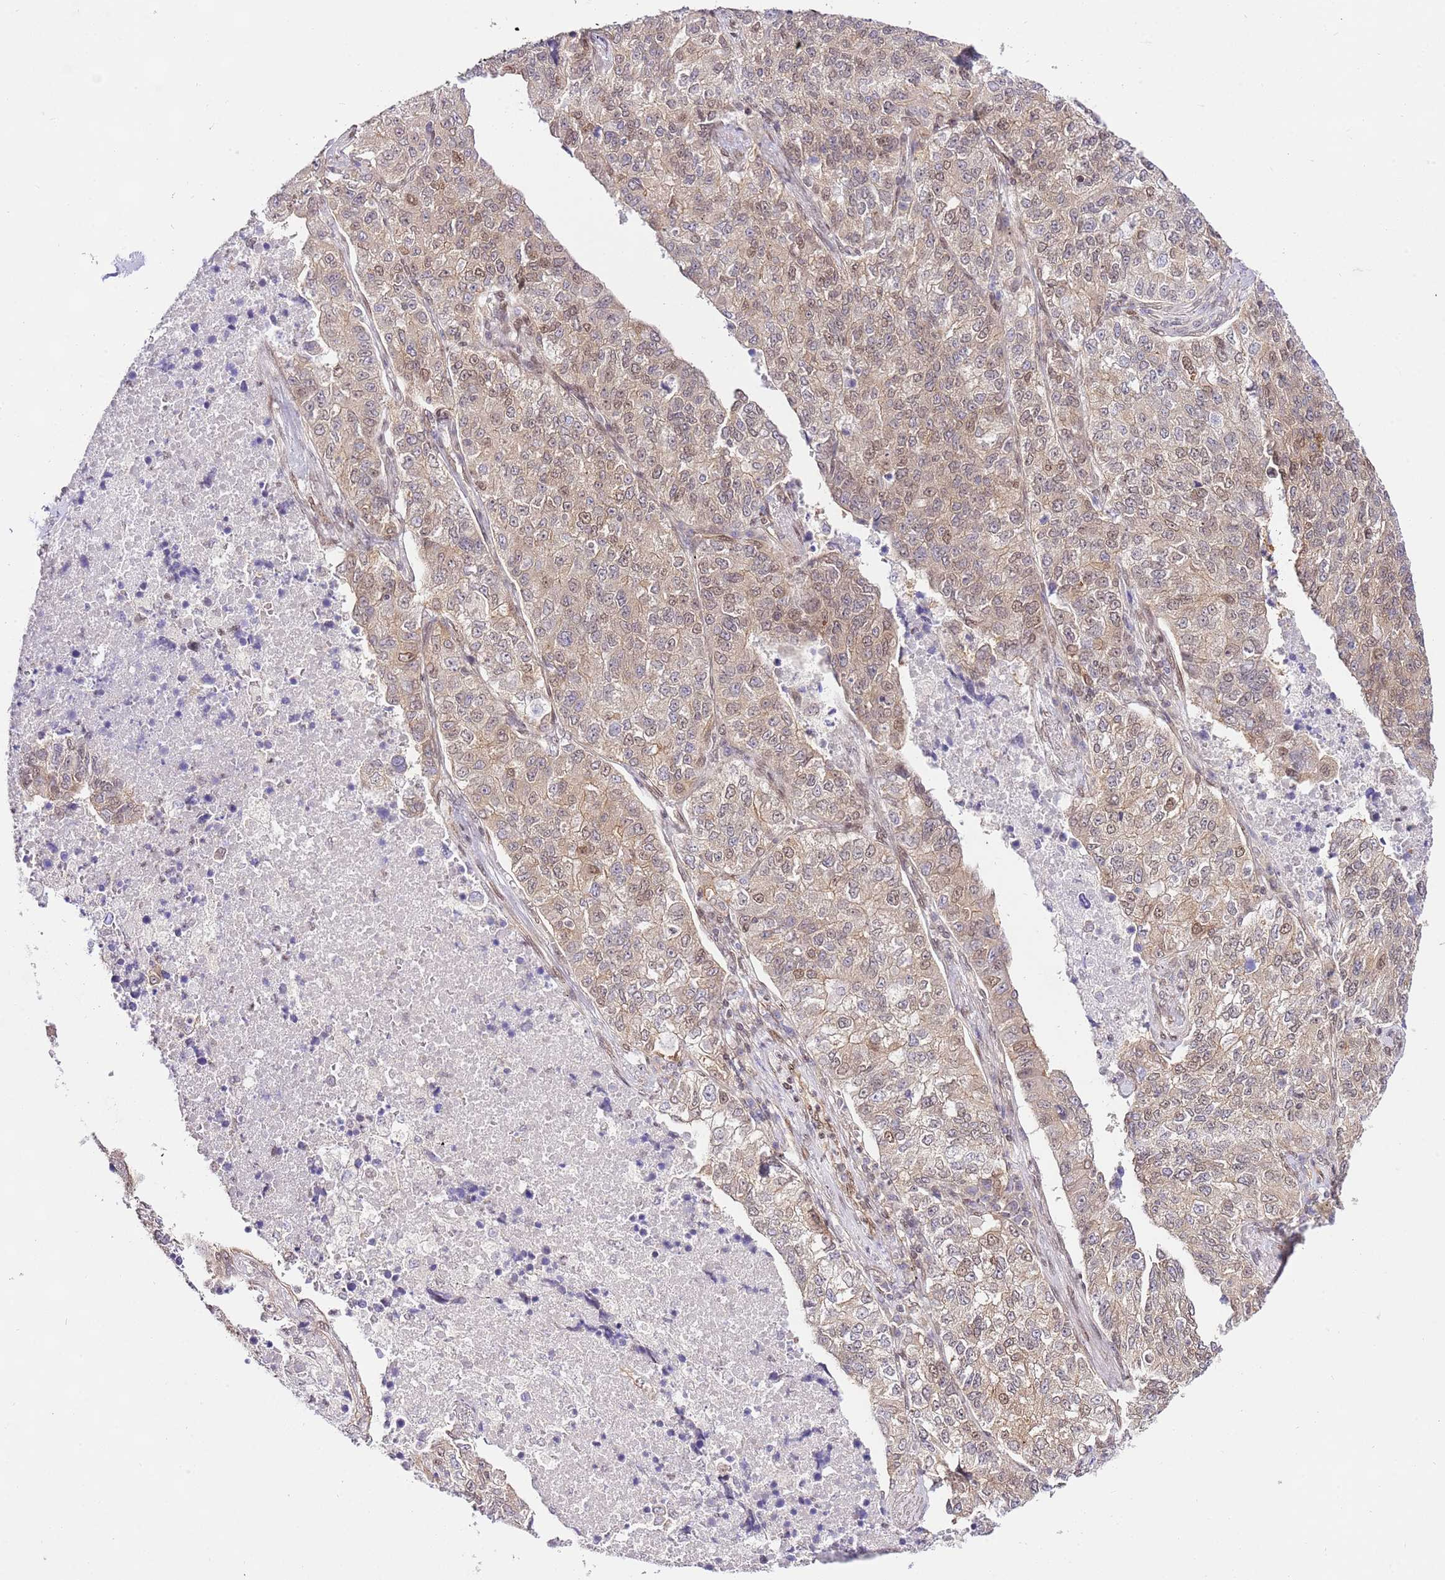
{"staining": {"intensity": "weak", "quantity": "25%-75%", "location": "nuclear"}, "tissue": "lung cancer", "cell_type": "Tumor cells", "image_type": "cancer", "snomed": [{"axis": "morphology", "description": "Adenocarcinoma, NOS"}, {"axis": "topography", "description": "Lung"}], "caption": "Human lung cancer (adenocarcinoma) stained with a brown dye shows weak nuclear positive expression in approximately 25%-75% of tumor cells.", "gene": "TRIM37", "patient": {"sex": "male", "age": 49}}